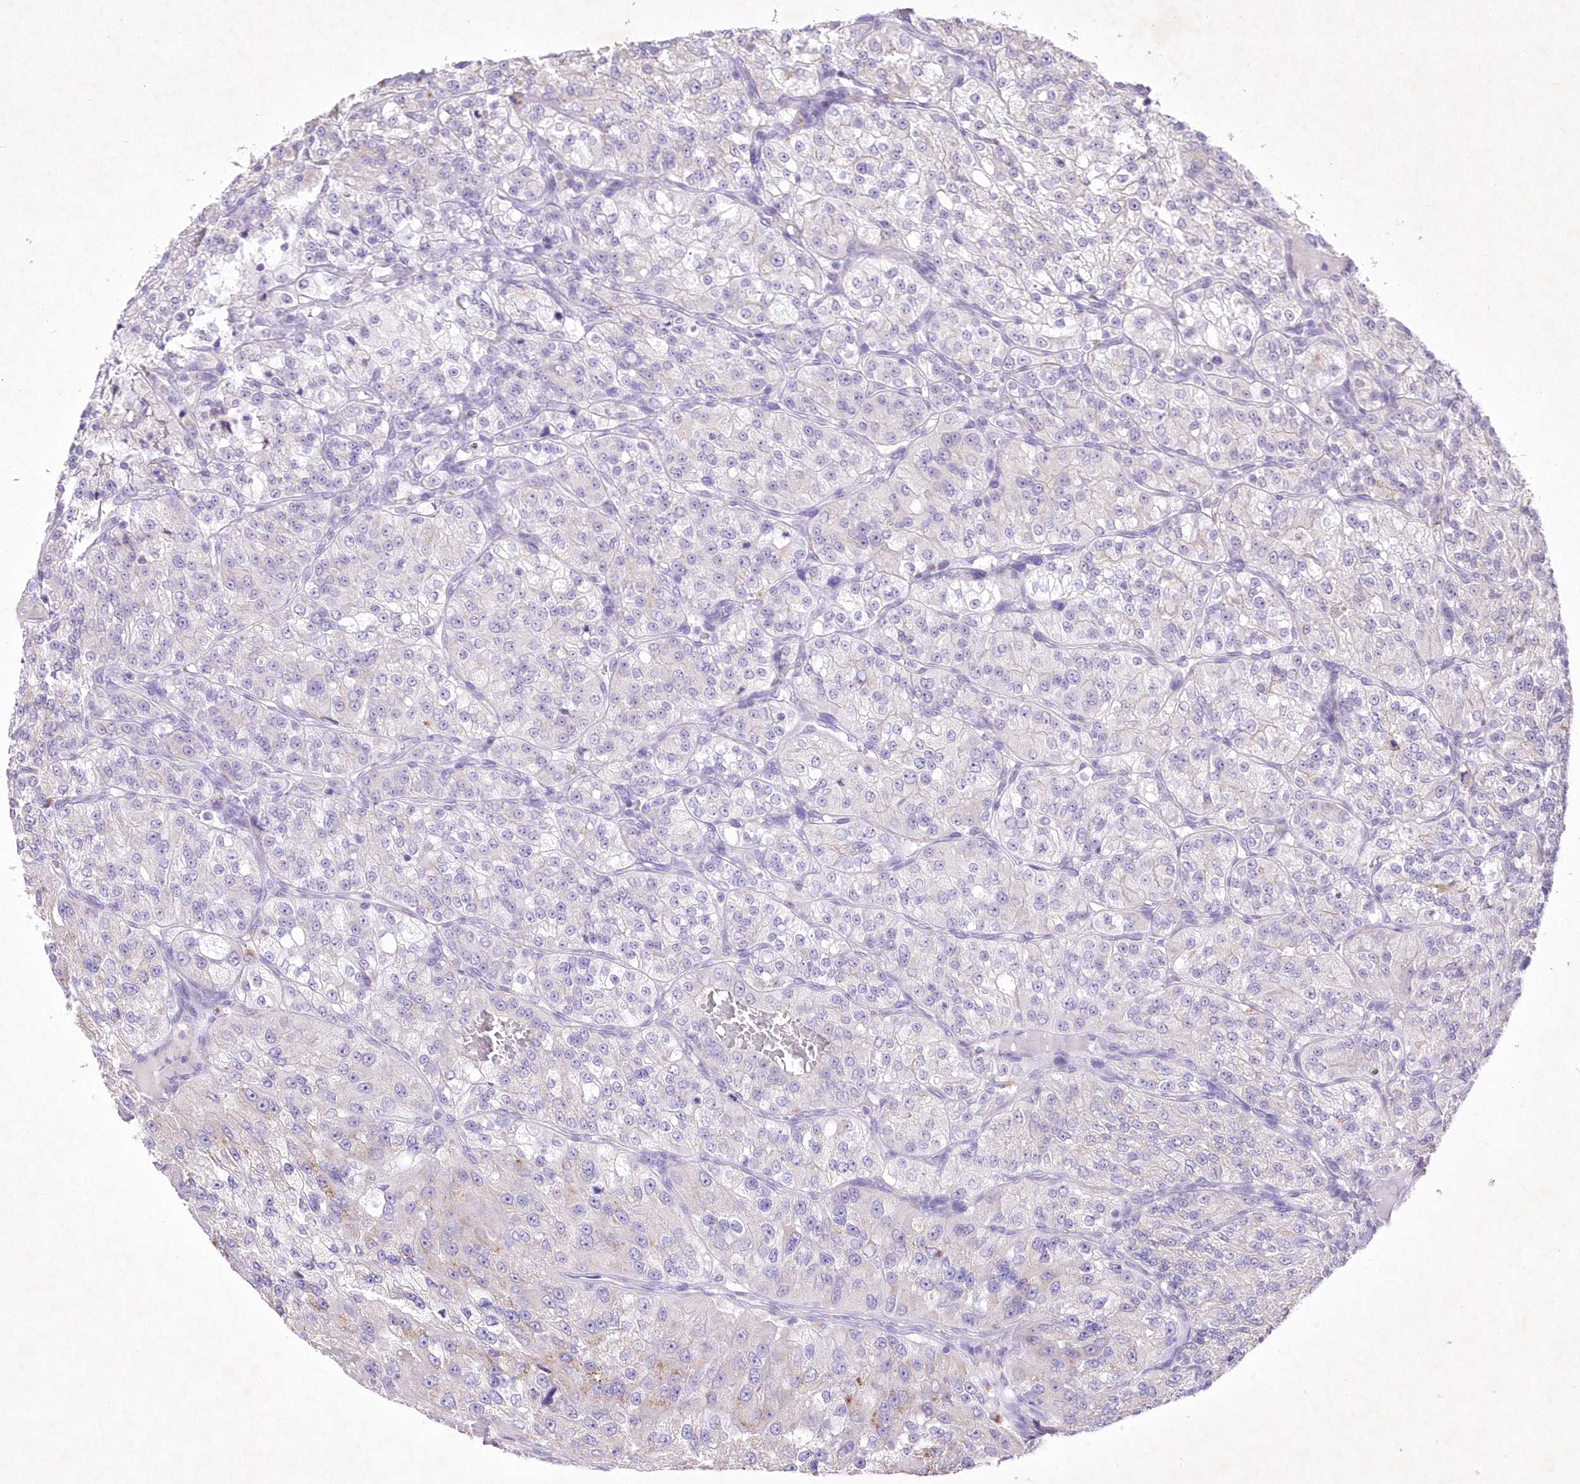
{"staining": {"intensity": "negative", "quantity": "none", "location": "none"}, "tissue": "renal cancer", "cell_type": "Tumor cells", "image_type": "cancer", "snomed": [{"axis": "morphology", "description": "Adenocarcinoma, NOS"}, {"axis": "topography", "description": "Kidney"}], "caption": "DAB (3,3'-diaminobenzidine) immunohistochemical staining of human renal adenocarcinoma exhibits no significant expression in tumor cells.", "gene": "RBM27", "patient": {"sex": "female", "age": 63}}